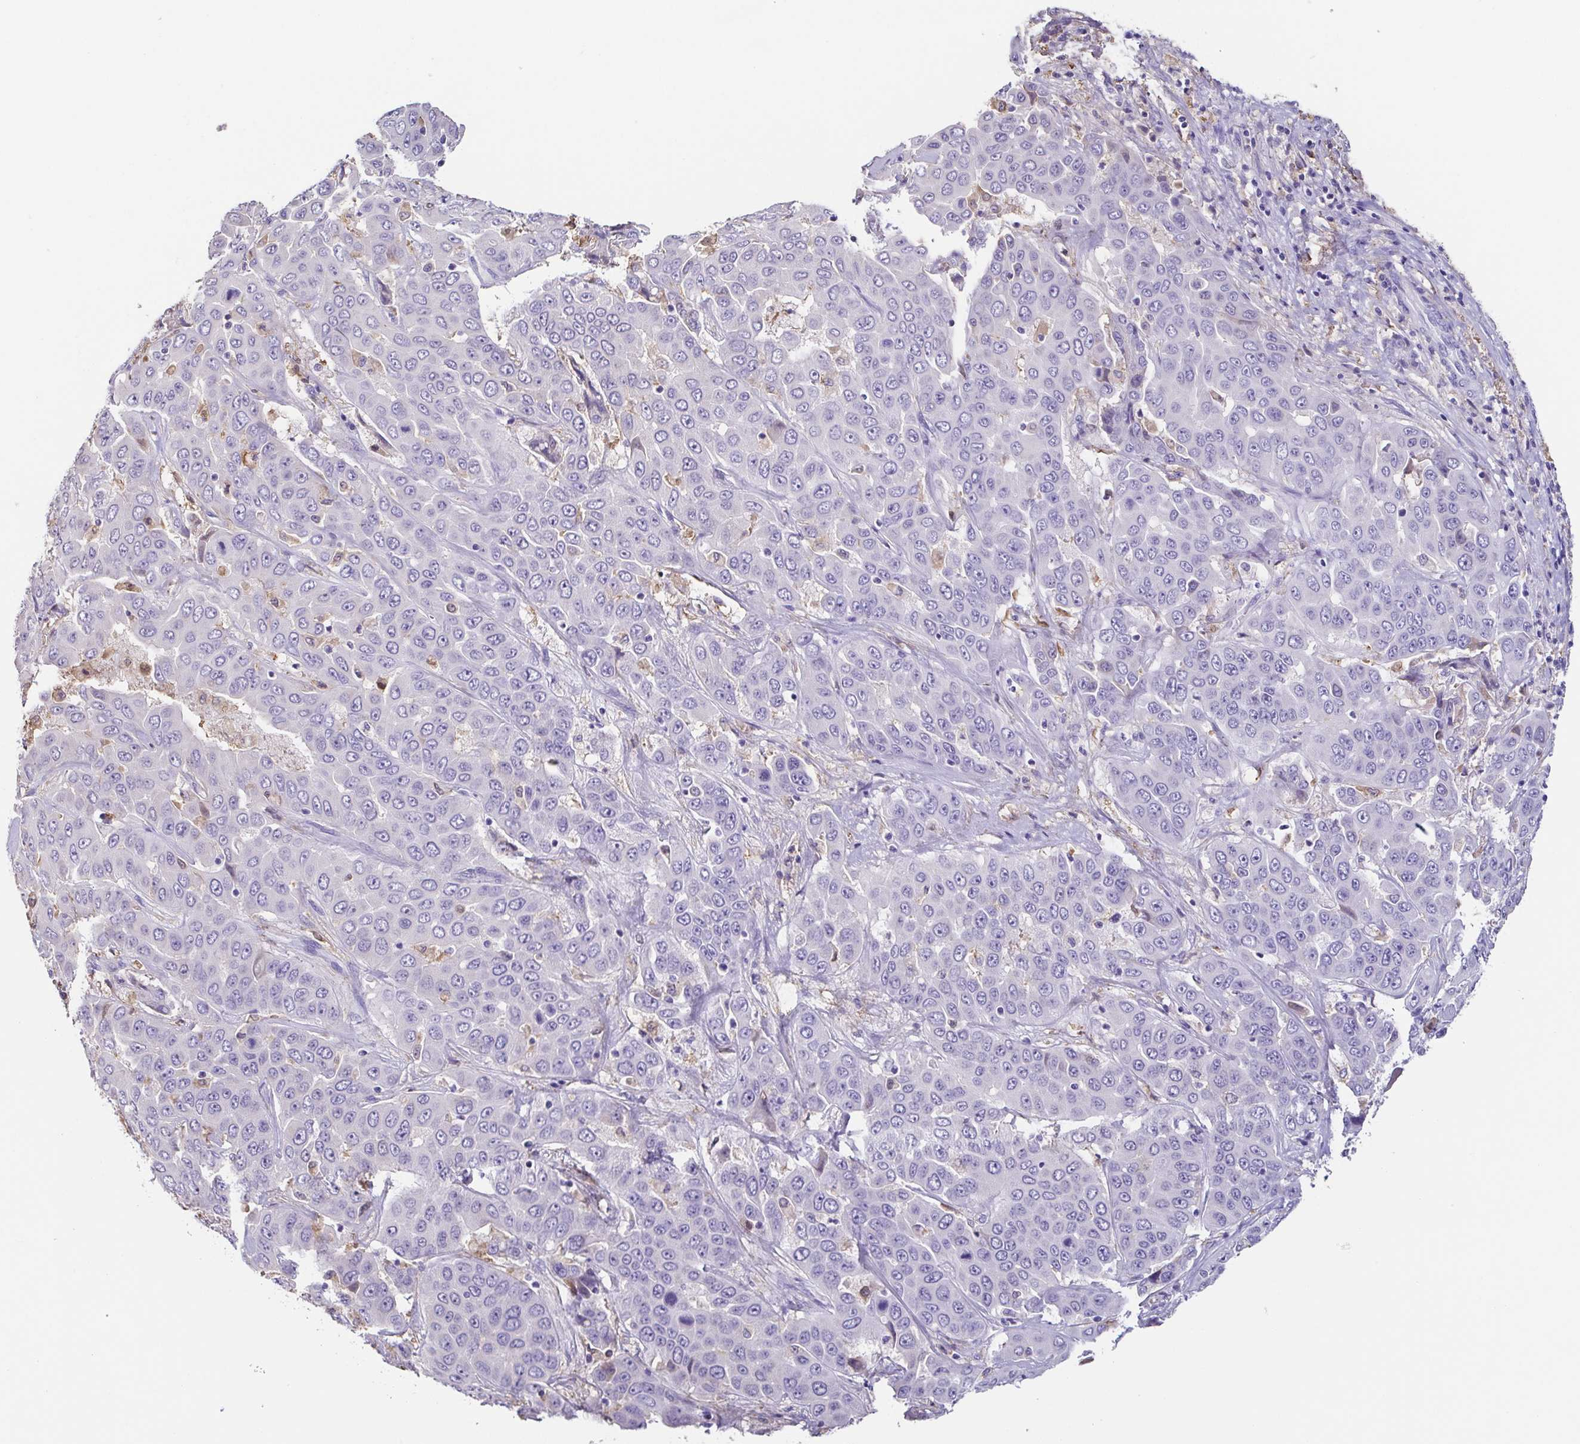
{"staining": {"intensity": "negative", "quantity": "none", "location": "none"}, "tissue": "liver cancer", "cell_type": "Tumor cells", "image_type": "cancer", "snomed": [{"axis": "morphology", "description": "Cholangiocarcinoma"}, {"axis": "topography", "description": "Liver"}], "caption": "Human liver cholangiocarcinoma stained for a protein using immunohistochemistry (IHC) shows no staining in tumor cells.", "gene": "ANXA10", "patient": {"sex": "female", "age": 52}}